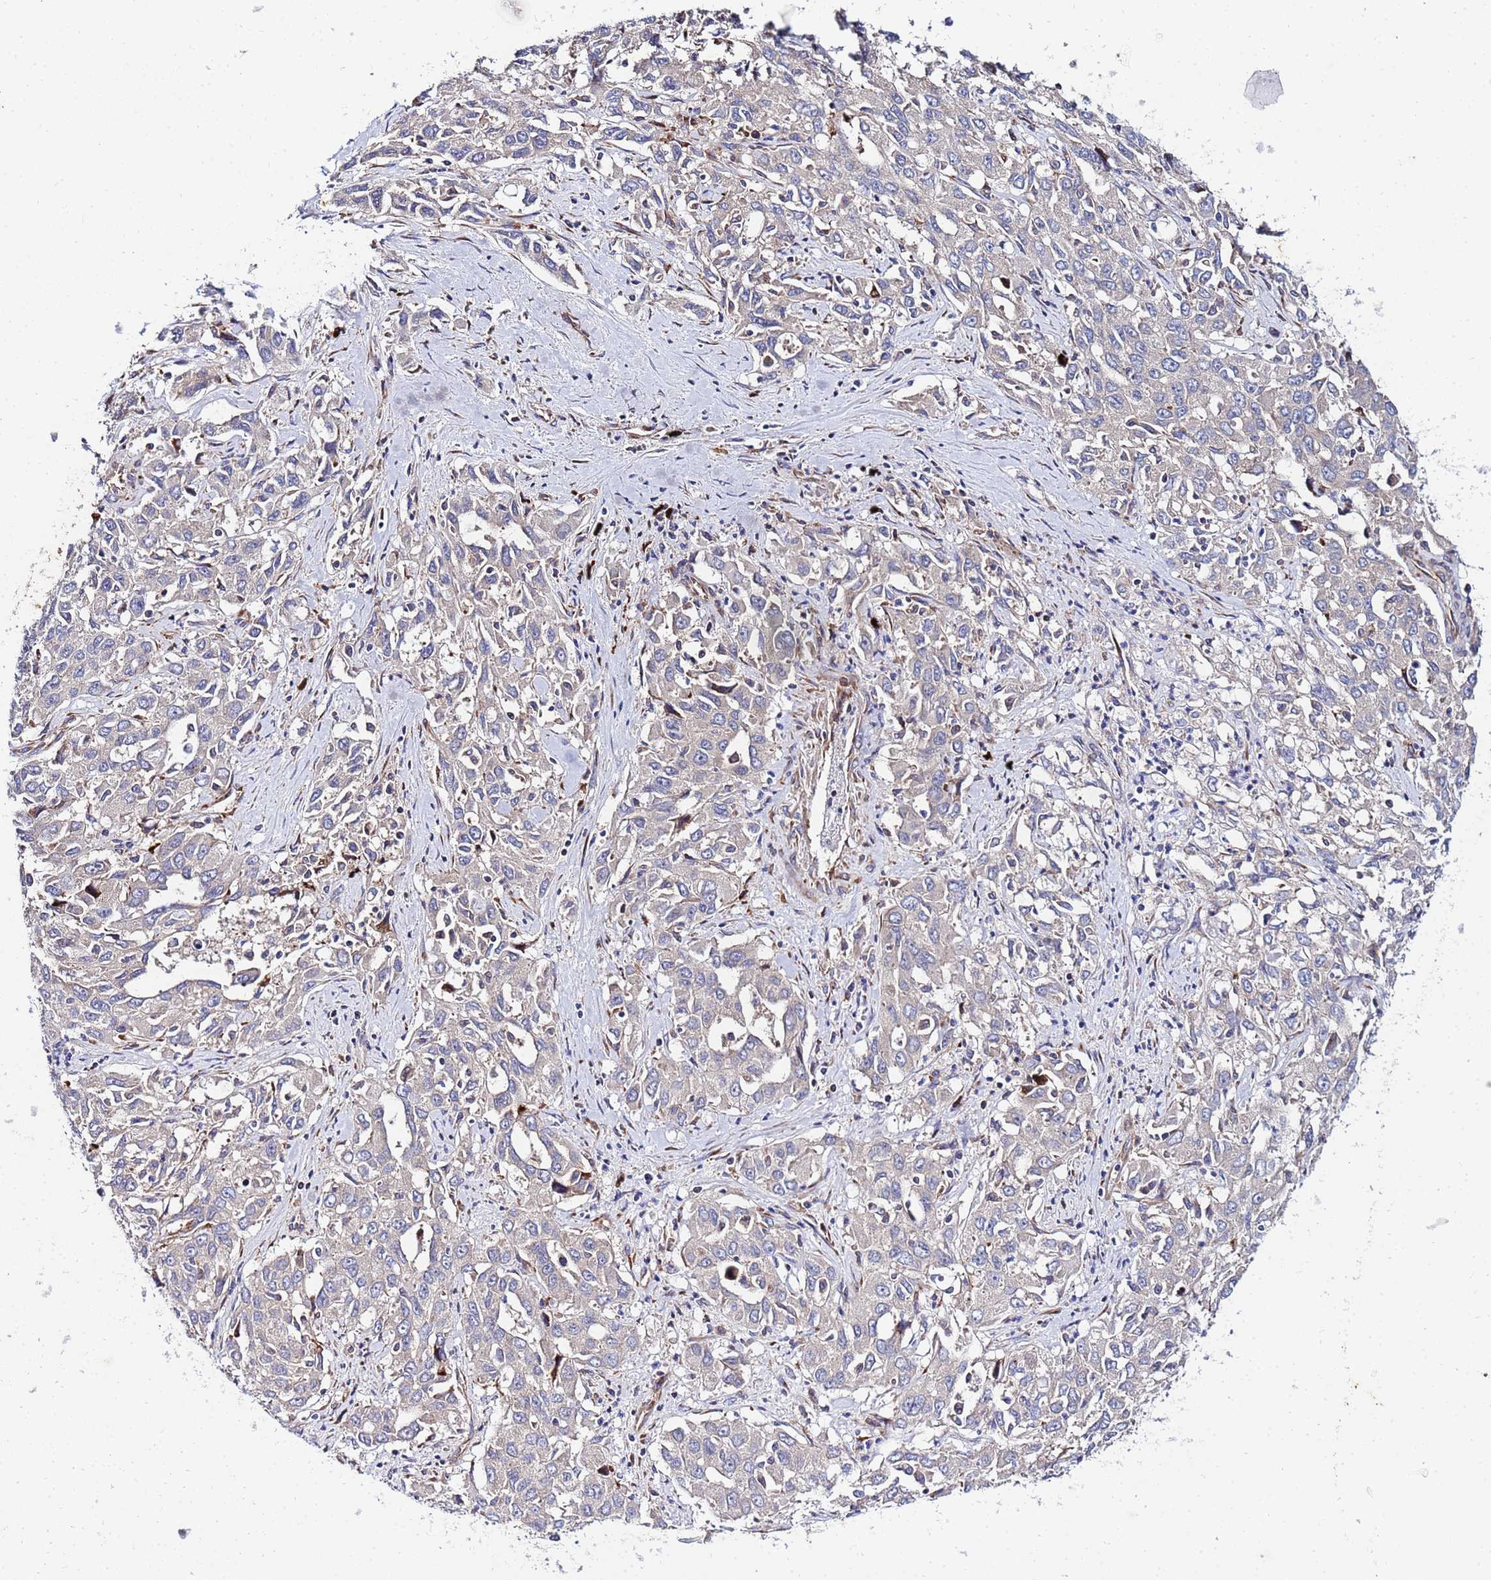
{"staining": {"intensity": "negative", "quantity": "none", "location": "none"}, "tissue": "liver cancer", "cell_type": "Tumor cells", "image_type": "cancer", "snomed": [{"axis": "morphology", "description": "Carcinoma, Hepatocellular, NOS"}, {"axis": "topography", "description": "Liver"}], "caption": "IHC of liver cancer (hepatocellular carcinoma) reveals no positivity in tumor cells. Brightfield microscopy of immunohistochemistry (IHC) stained with DAB (brown) and hematoxylin (blue), captured at high magnification.", "gene": "POM121", "patient": {"sex": "male", "age": 63}}